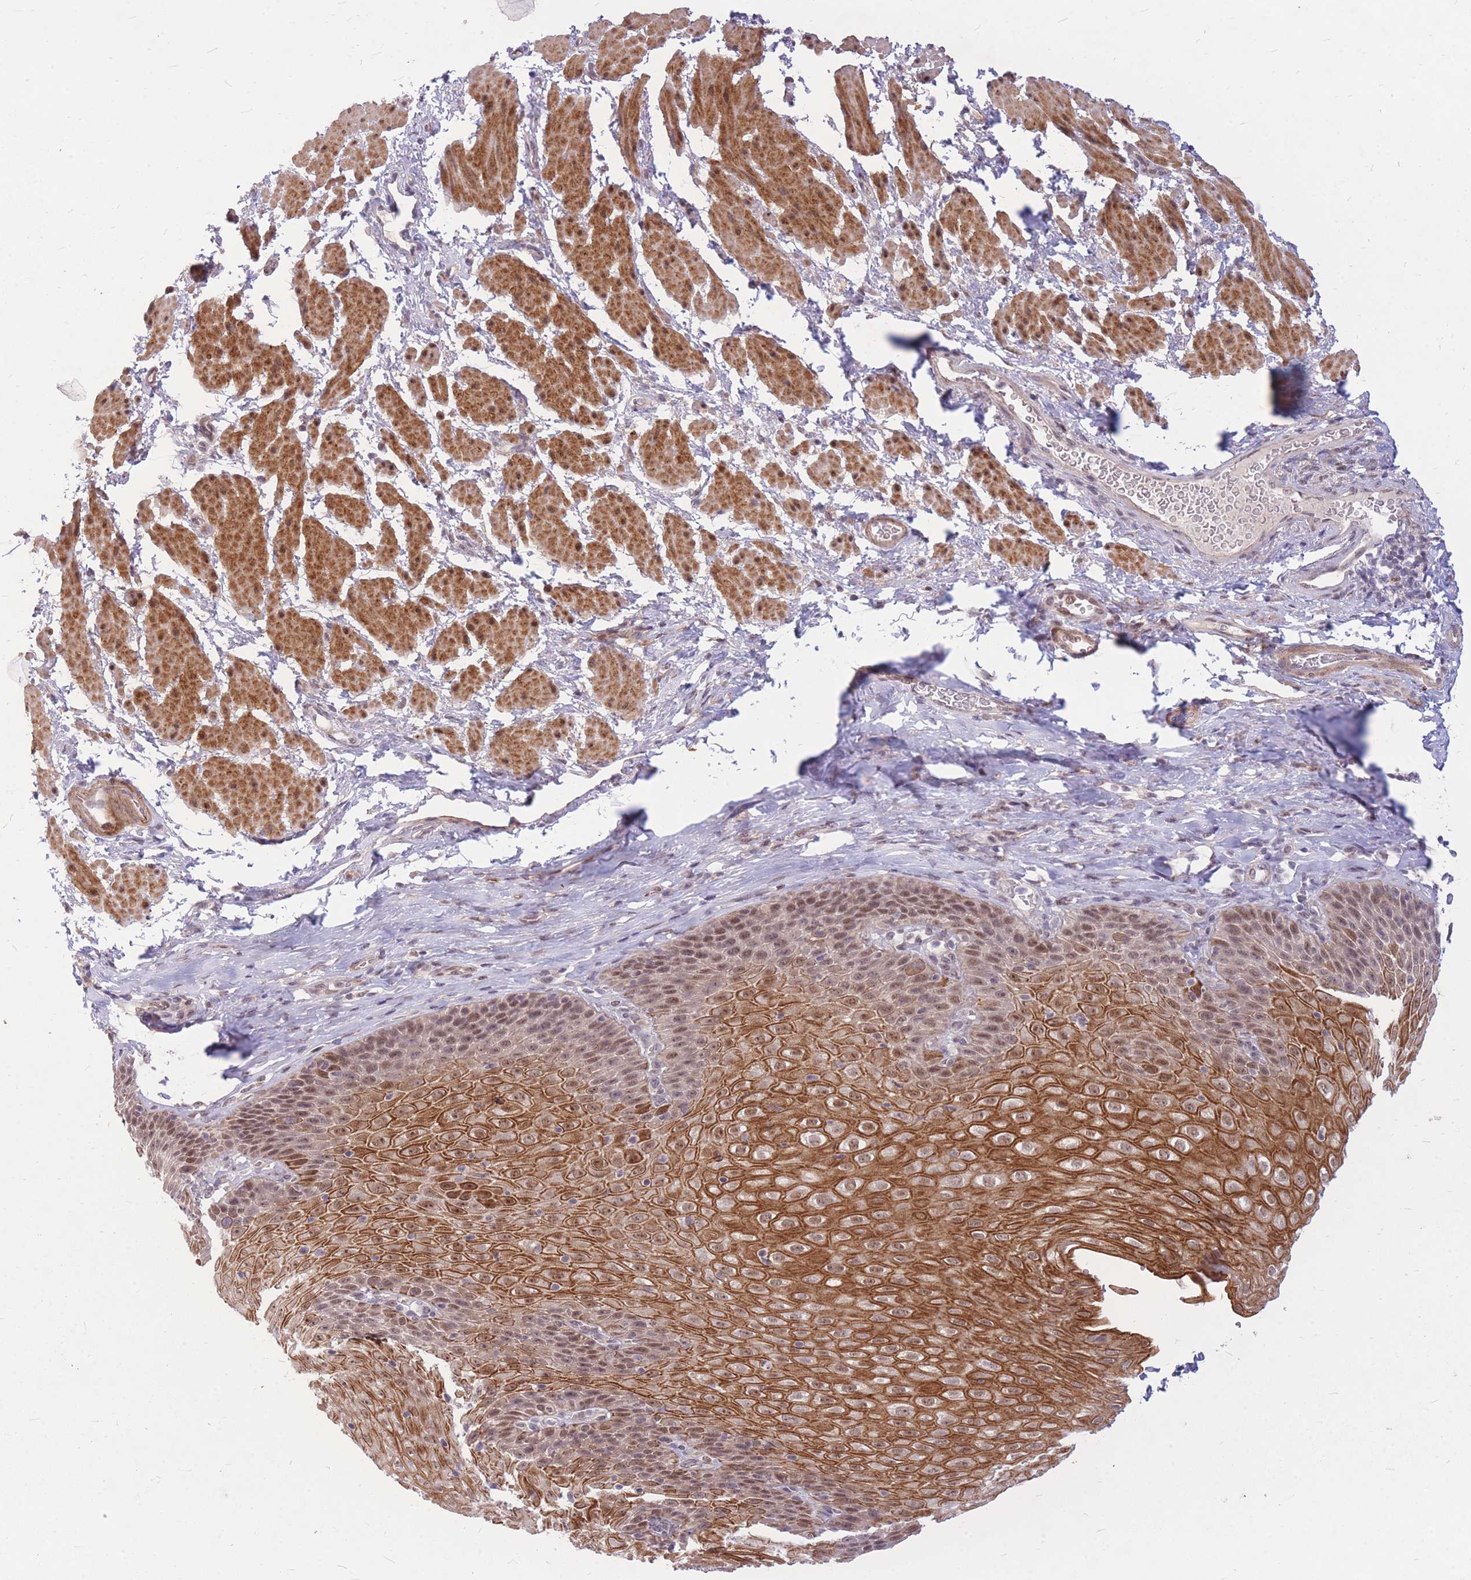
{"staining": {"intensity": "strong", "quantity": ">75%", "location": "cytoplasmic/membranous,nuclear"}, "tissue": "esophagus", "cell_type": "Squamous epithelial cells", "image_type": "normal", "snomed": [{"axis": "morphology", "description": "Normal tissue, NOS"}, {"axis": "topography", "description": "Esophagus"}], "caption": "Strong cytoplasmic/membranous,nuclear expression for a protein is seen in approximately >75% of squamous epithelial cells of benign esophagus using IHC.", "gene": "ERCC2", "patient": {"sex": "female", "age": 61}}